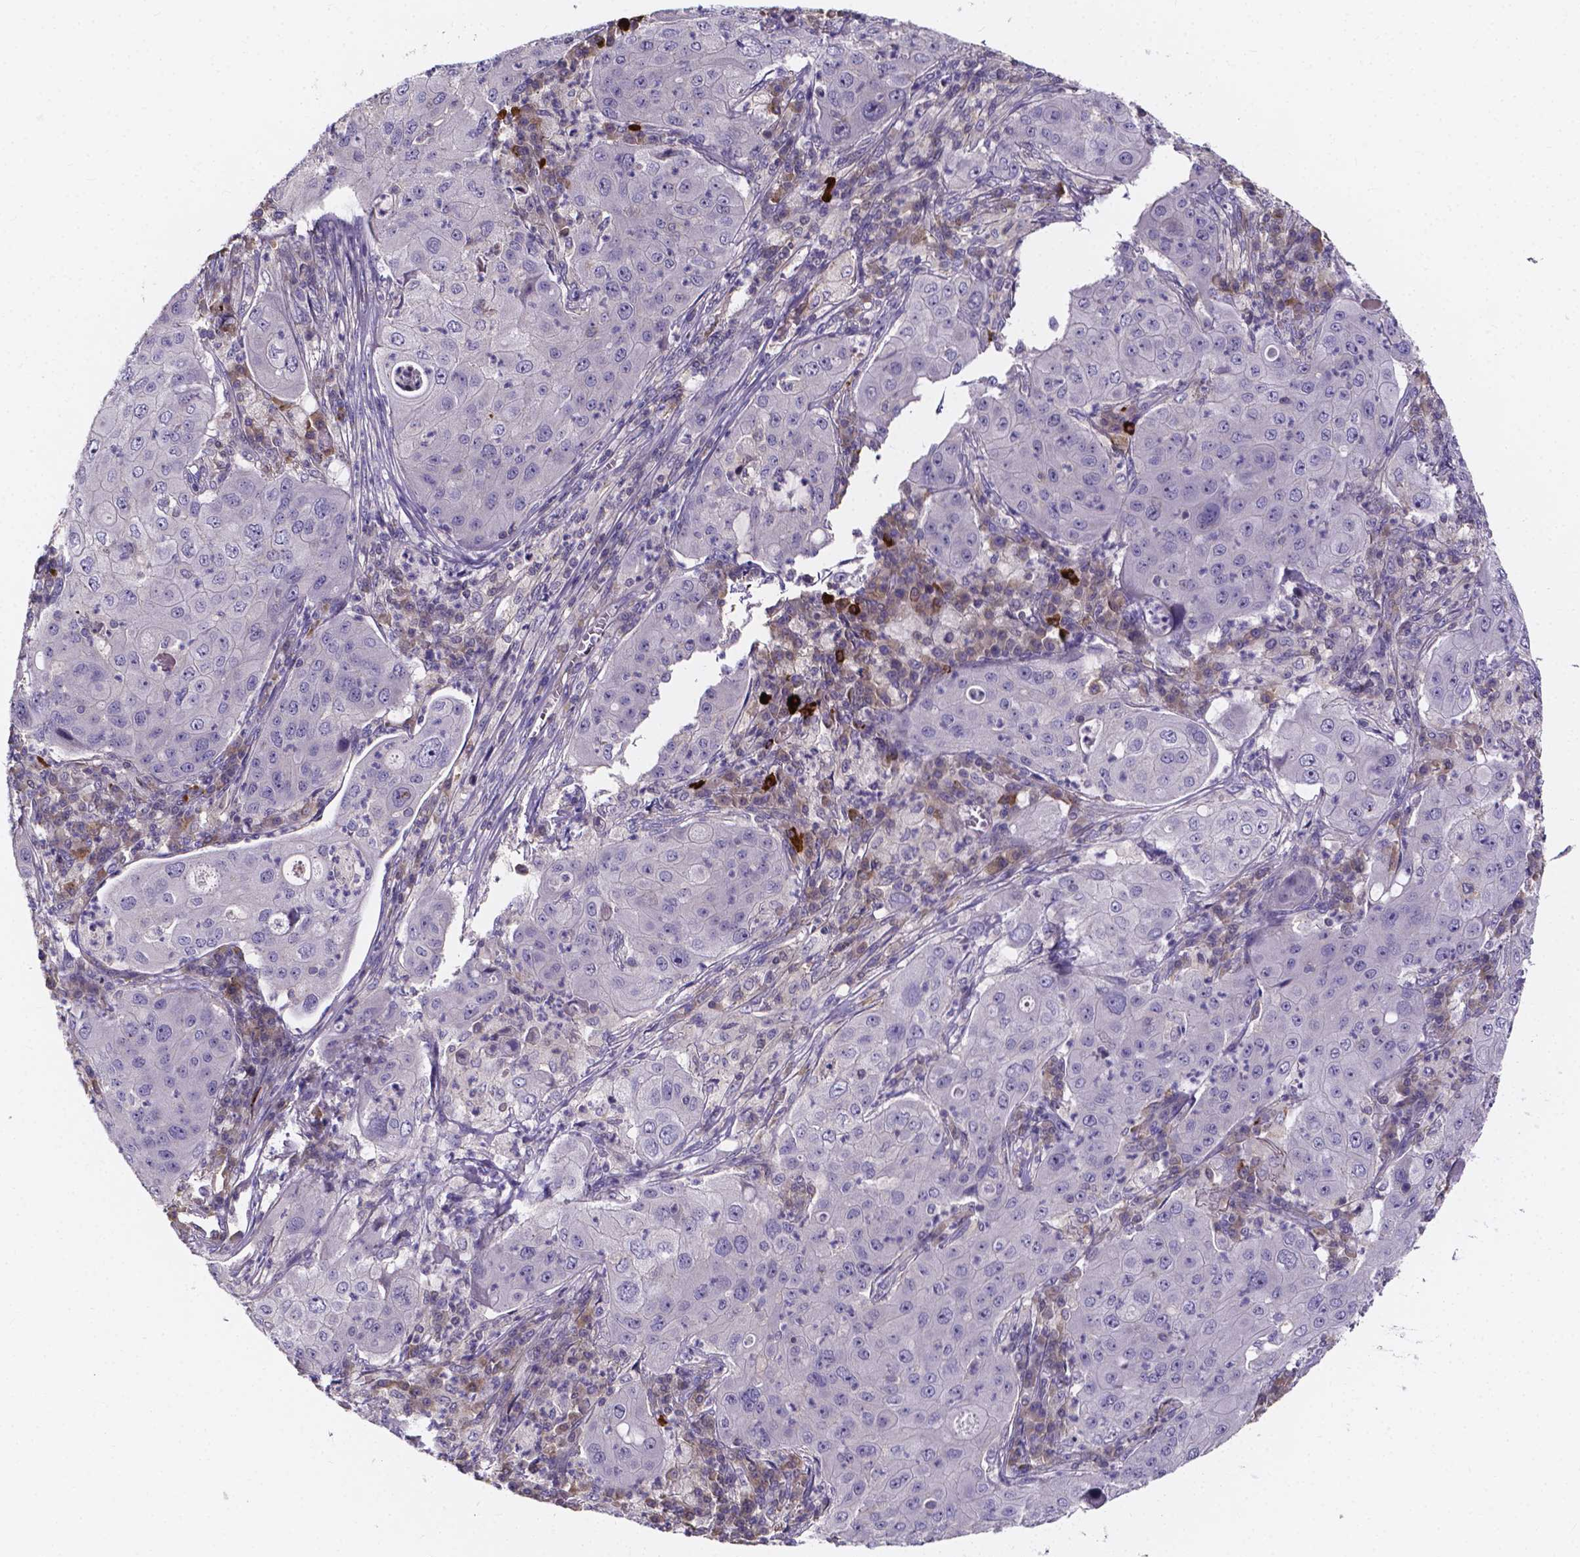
{"staining": {"intensity": "negative", "quantity": "none", "location": "none"}, "tissue": "lung cancer", "cell_type": "Tumor cells", "image_type": "cancer", "snomed": [{"axis": "morphology", "description": "Squamous cell carcinoma, NOS"}, {"axis": "topography", "description": "Lung"}], "caption": "Lung cancer was stained to show a protein in brown. There is no significant expression in tumor cells.", "gene": "SPOCD1", "patient": {"sex": "female", "age": 59}}